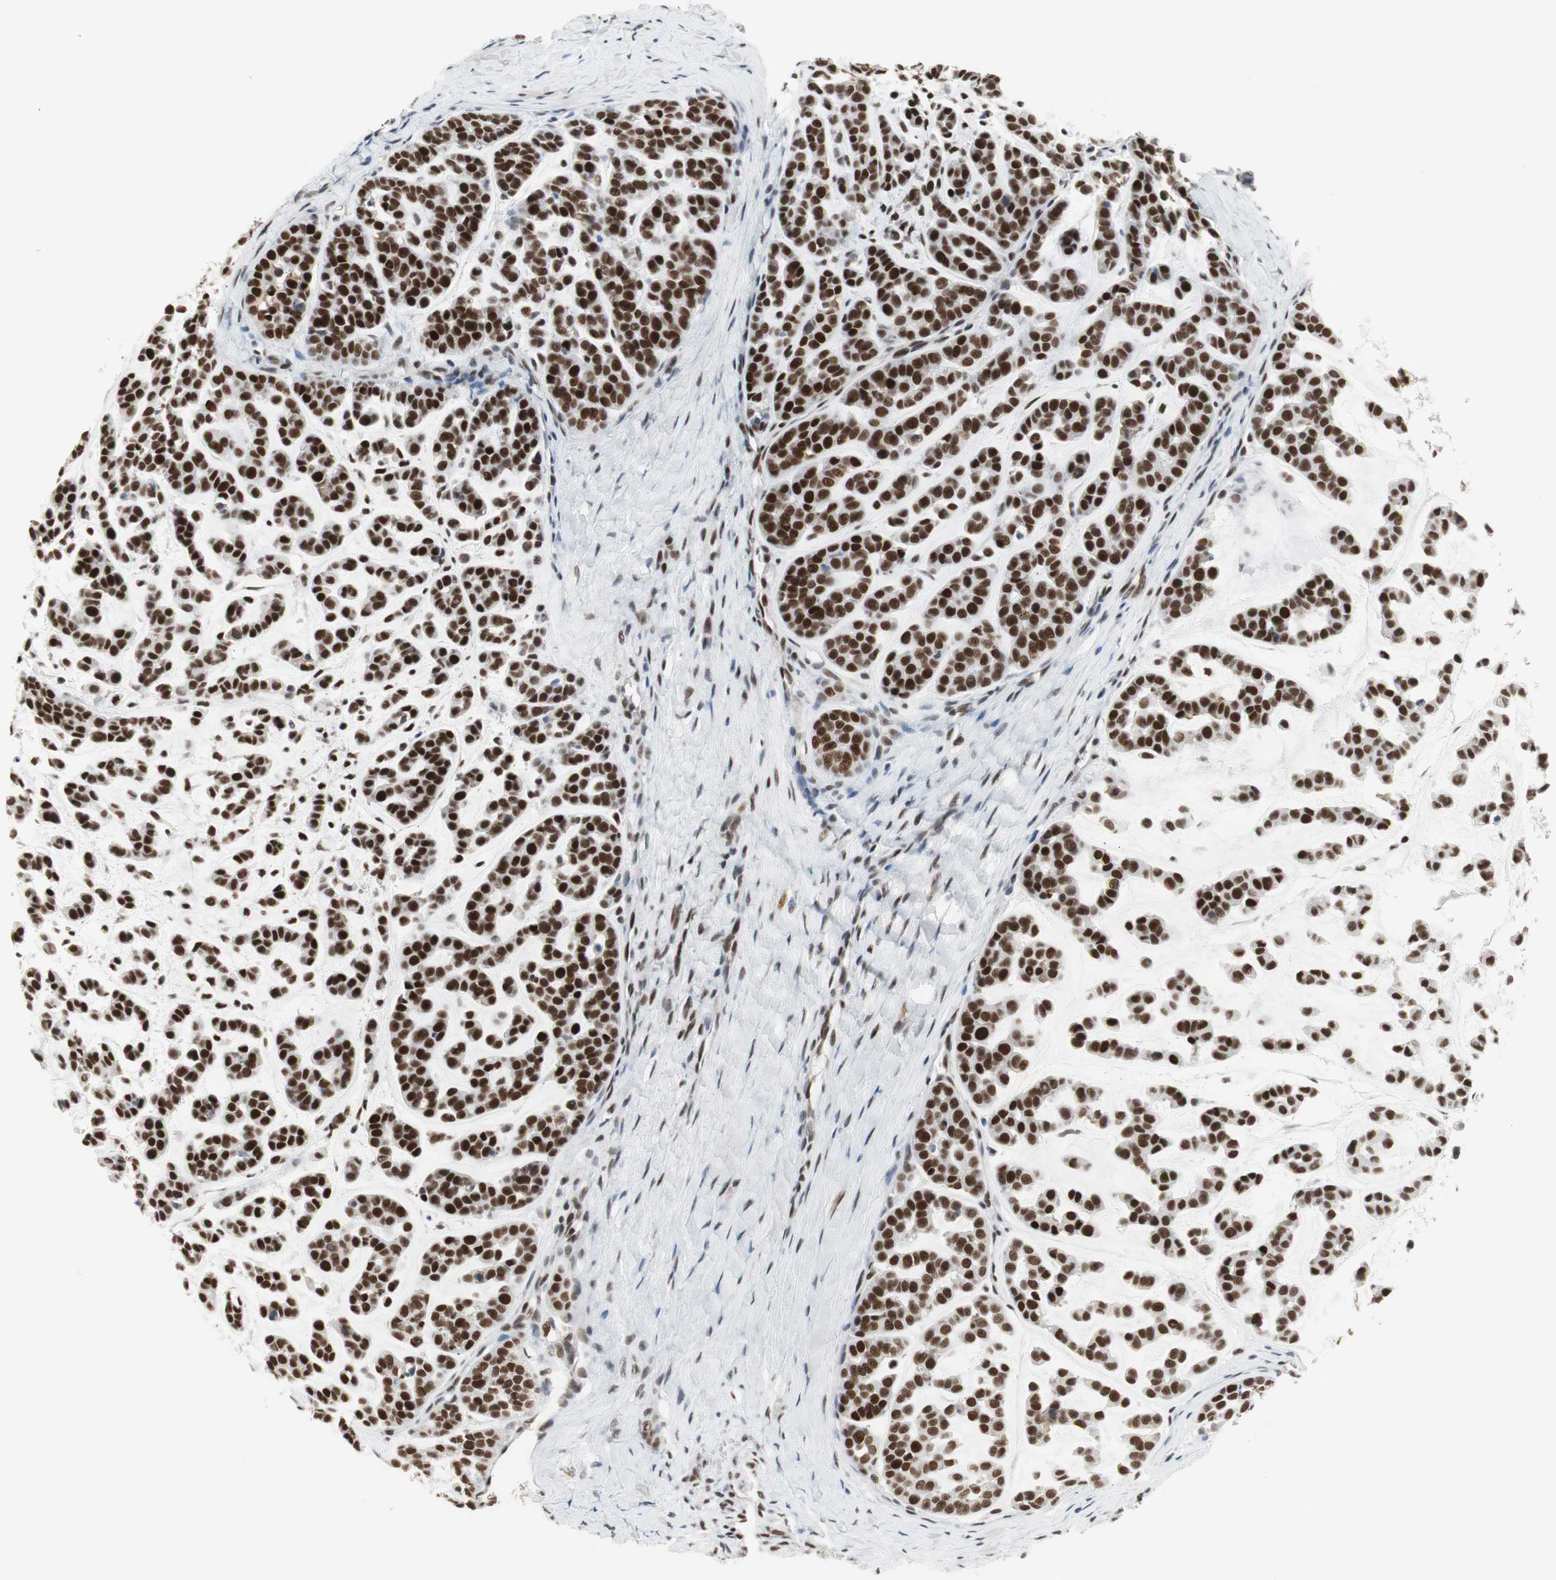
{"staining": {"intensity": "strong", "quantity": ">75%", "location": "nuclear"}, "tissue": "head and neck cancer", "cell_type": "Tumor cells", "image_type": "cancer", "snomed": [{"axis": "morphology", "description": "Adenocarcinoma, NOS"}, {"axis": "morphology", "description": "Adenoma, NOS"}, {"axis": "topography", "description": "Head-Neck"}], "caption": "Strong nuclear protein expression is present in about >75% of tumor cells in head and neck cancer.", "gene": "RTF1", "patient": {"sex": "female", "age": 55}}